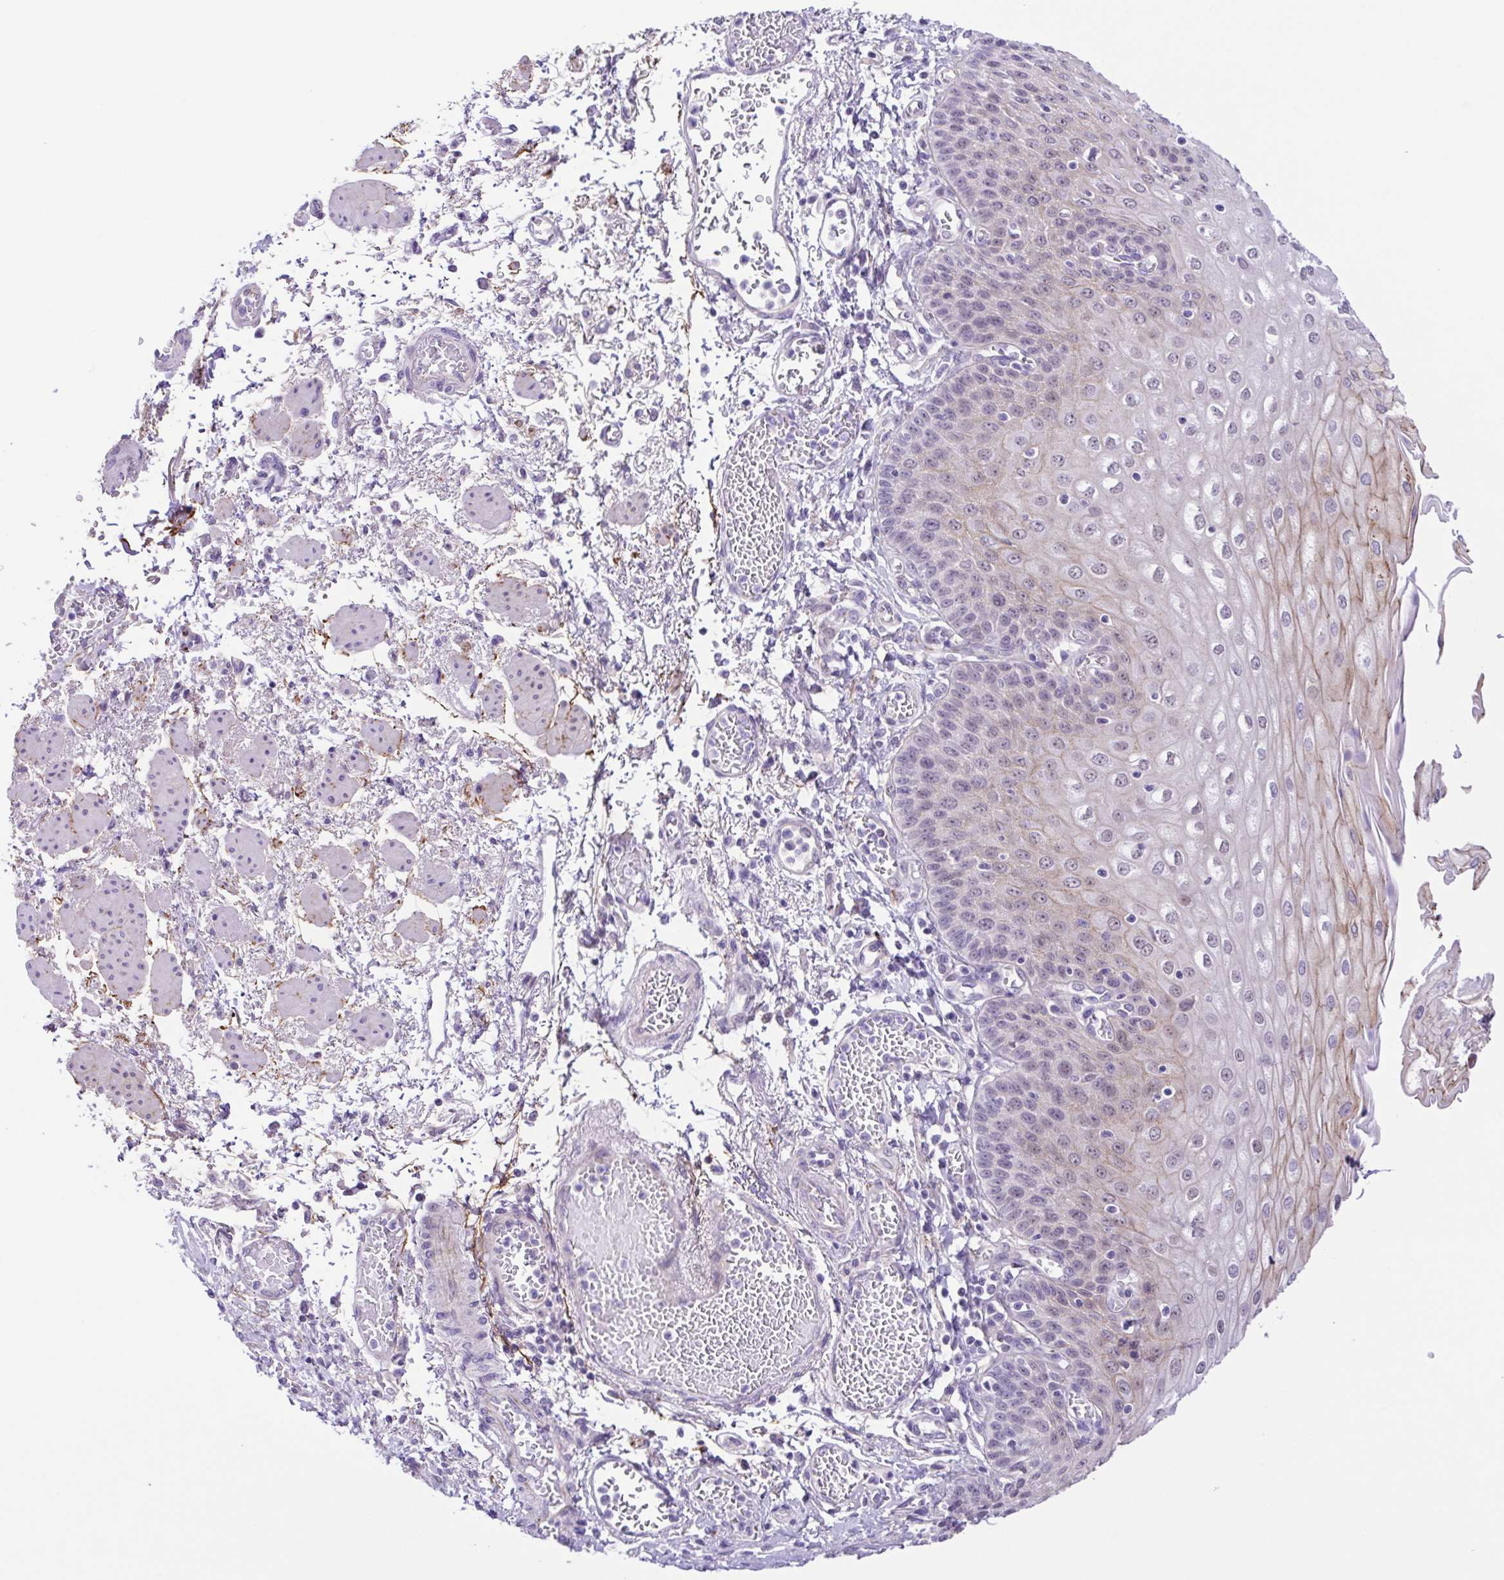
{"staining": {"intensity": "moderate", "quantity": "<25%", "location": "cytoplasmic/membranous,nuclear"}, "tissue": "esophagus", "cell_type": "Squamous epithelial cells", "image_type": "normal", "snomed": [{"axis": "morphology", "description": "Normal tissue, NOS"}, {"axis": "morphology", "description": "Adenocarcinoma, NOS"}, {"axis": "topography", "description": "Esophagus"}], "caption": "Immunohistochemistry (IHC) (DAB) staining of unremarkable esophagus shows moderate cytoplasmic/membranous,nuclear protein expression in about <25% of squamous epithelial cells.", "gene": "DCLK2", "patient": {"sex": "male", "age": 81}}